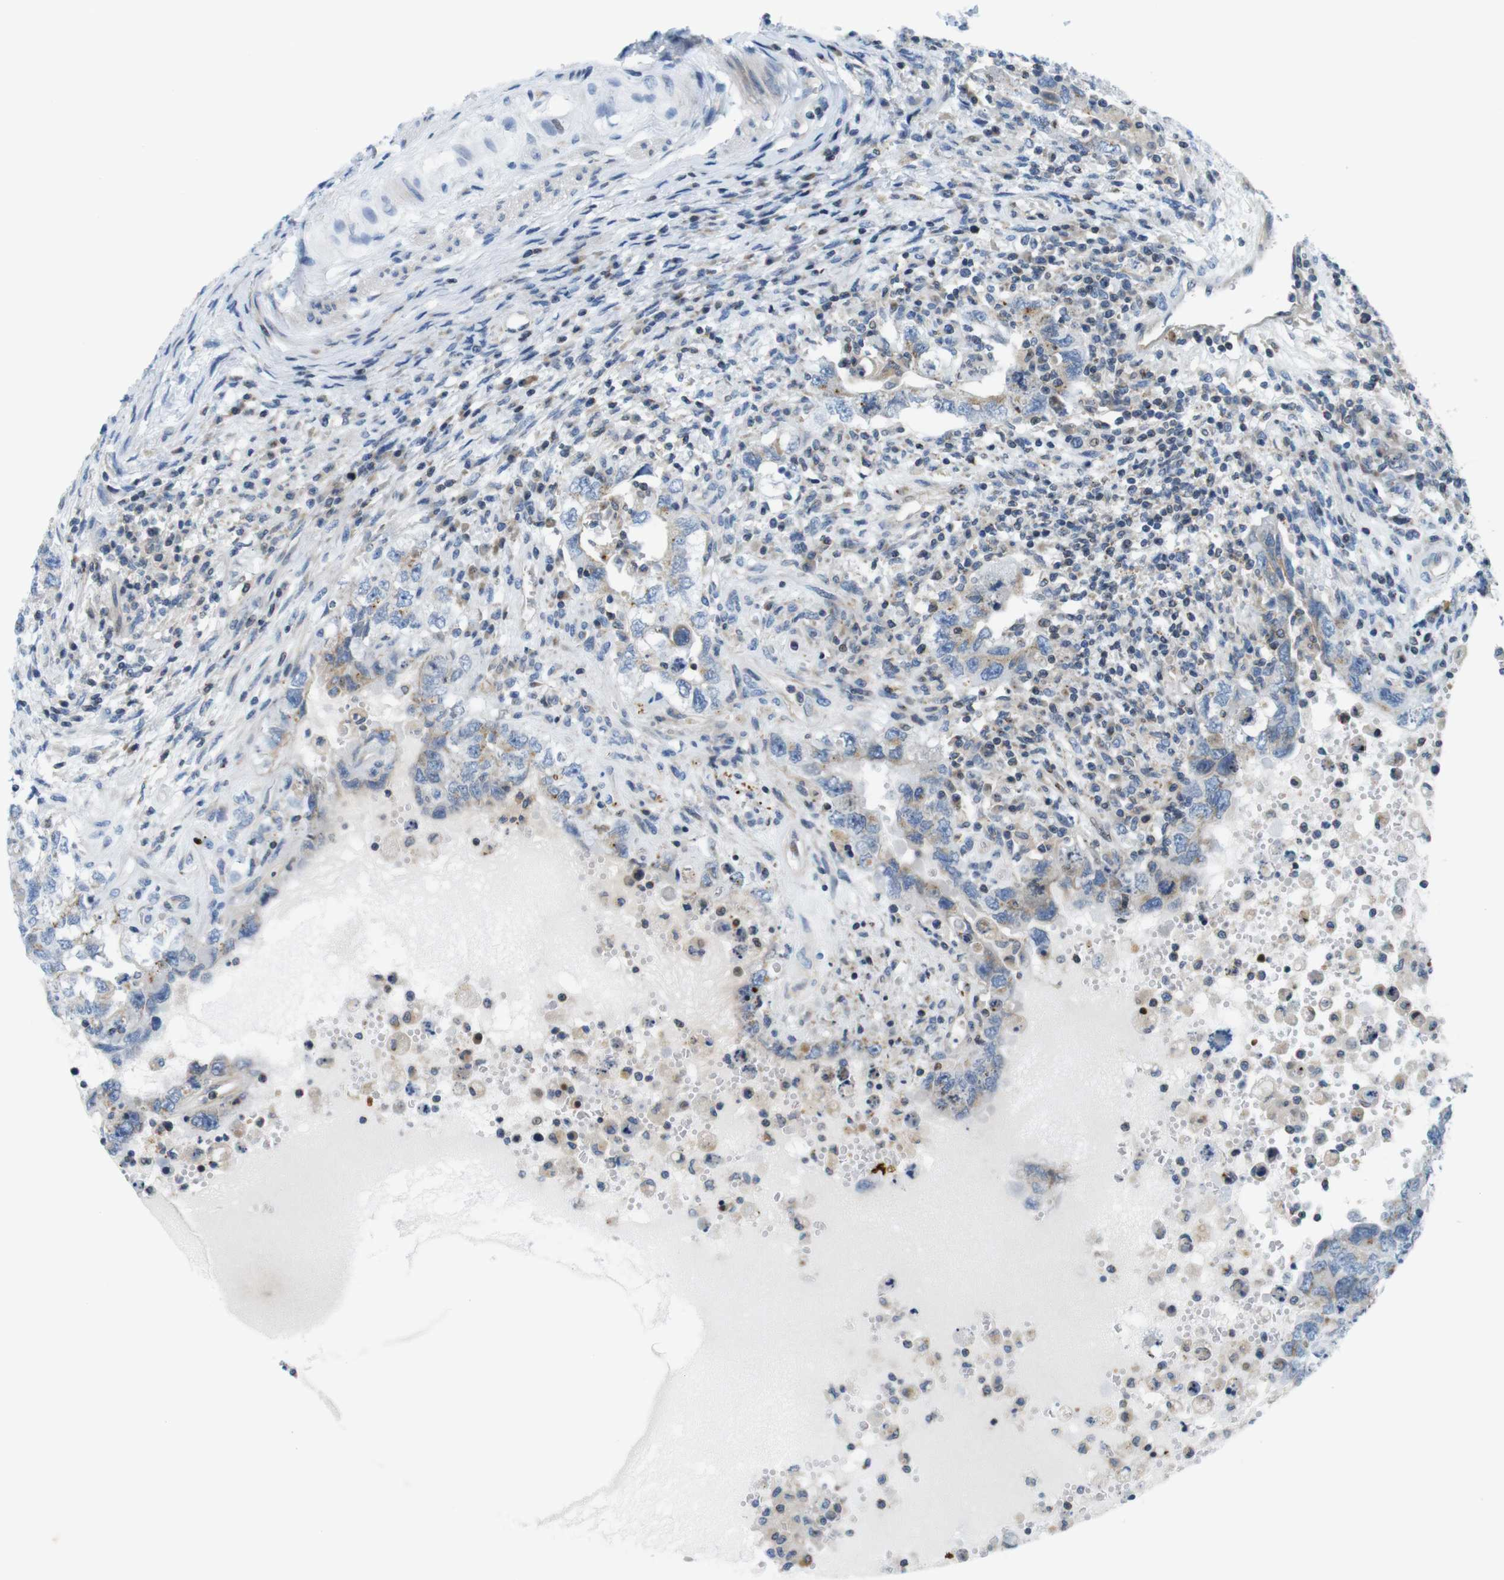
{"staining": {"intensity": "weak", "quantity": "<25%", "location": "cytoplasmic/membranous"}, "tissue": "testis cancer", "cell_type": "Tumor cells", "image_type": "cancer", "snomed": [{"axis": "morphology", "description": "Carcinoma, Embryonal, NOS"}, {"axis": "topography", "description": "Testis"}], "caption": "Immunohistochemical staining of testis cancer (embryonal carcinoma) reveals no significant expression in tumor cells.", "gene": "ZDHHC3", "patient": {"sex": "male", "age": 26}}